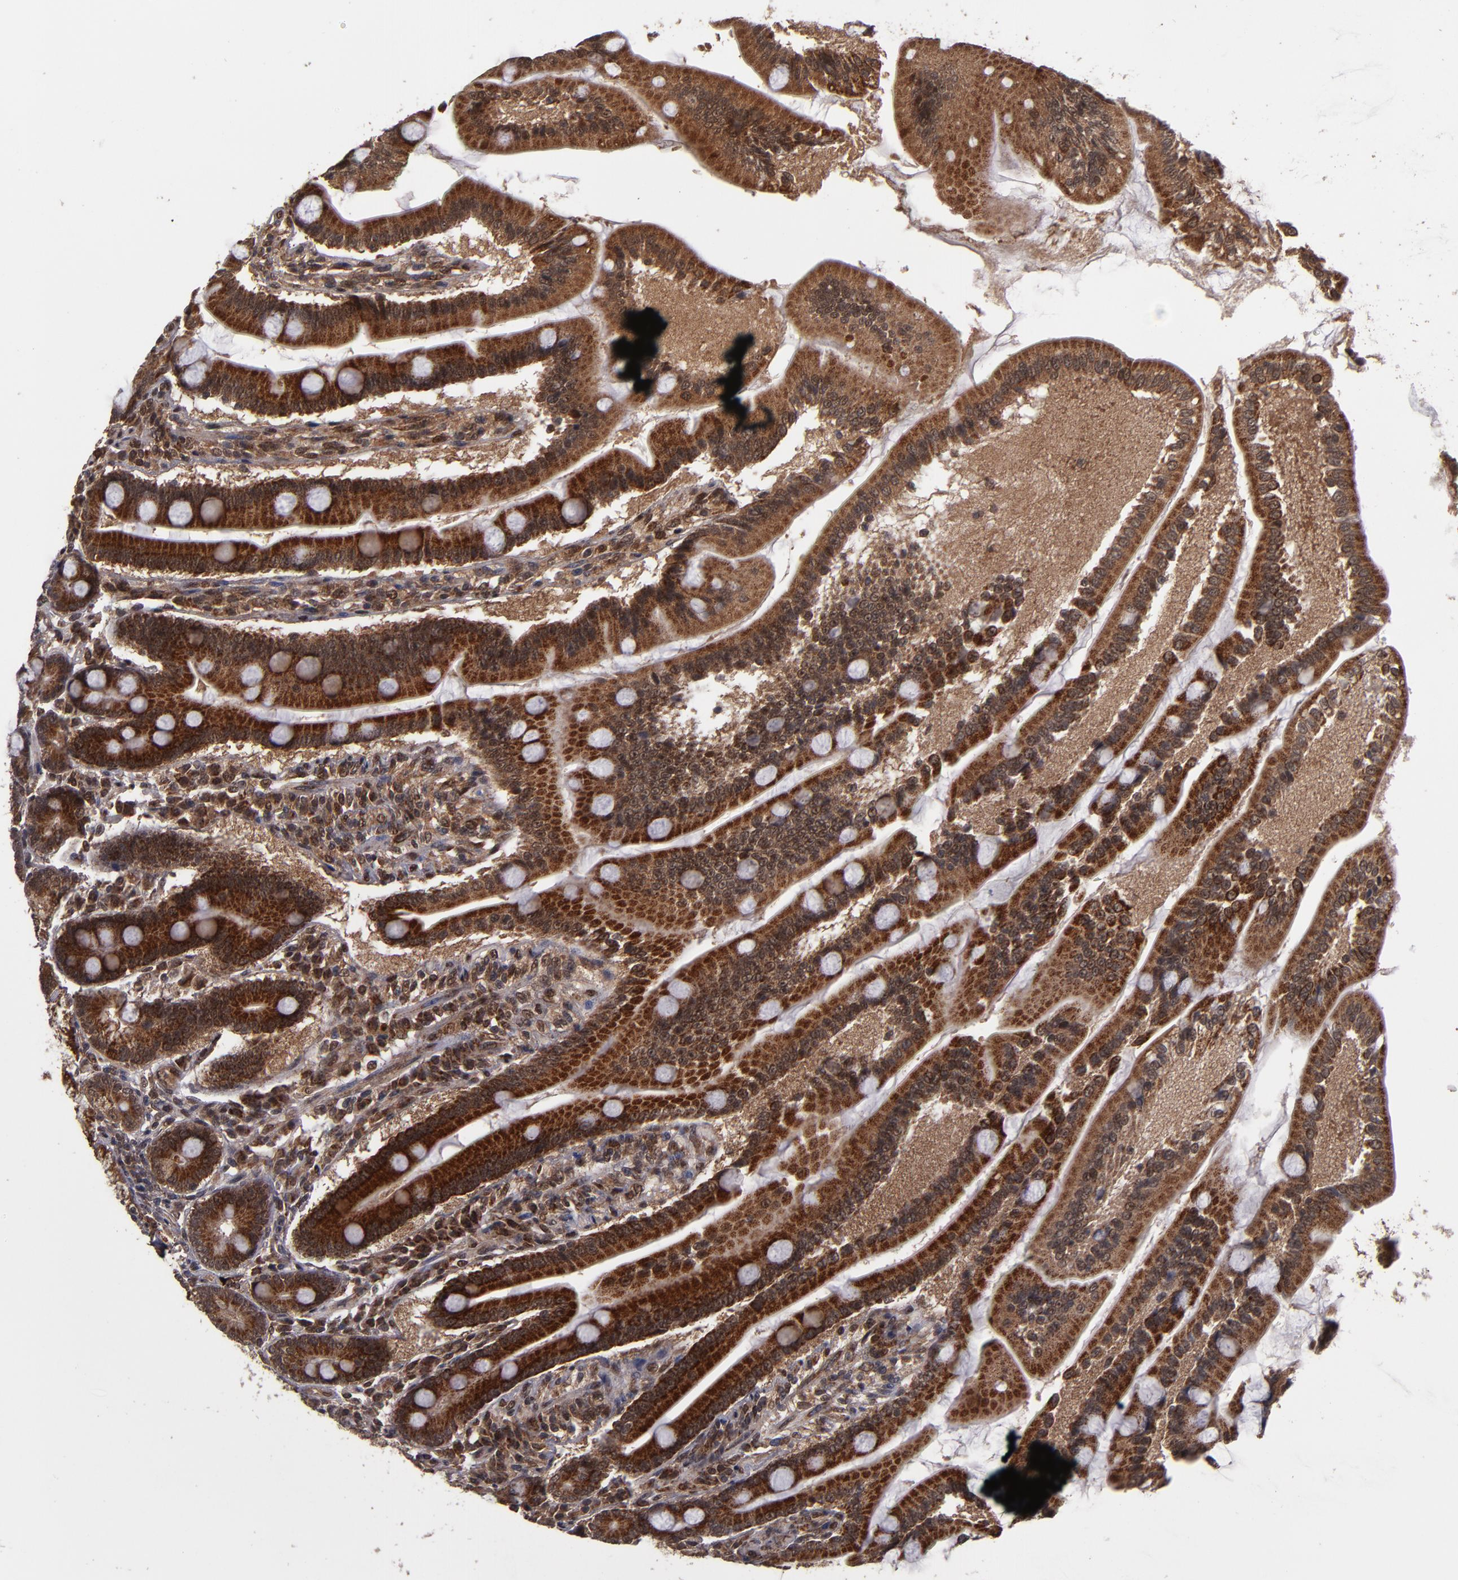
{"staining": {"intensity": "strong", "quantity": ">75%", "location": "cytoplasmic/membranous,nuclear"}, "tissue": "duodenum", "cell_type": "Glandular cells", "image_type": "normal", "snomed": [{"axis": "morphology", "description": "Normal tissue, NOS"}, {"axis": "topography", "description": "Duodenum"}], "caption": "Immunohistochemical staining of normal human duodenum reveals strong cytoplasmic/membranous,nuclear protein expression in about >75% of glandular cells.", "gene": "CUL5", "patient": {"sex": "female", "age": 64}}